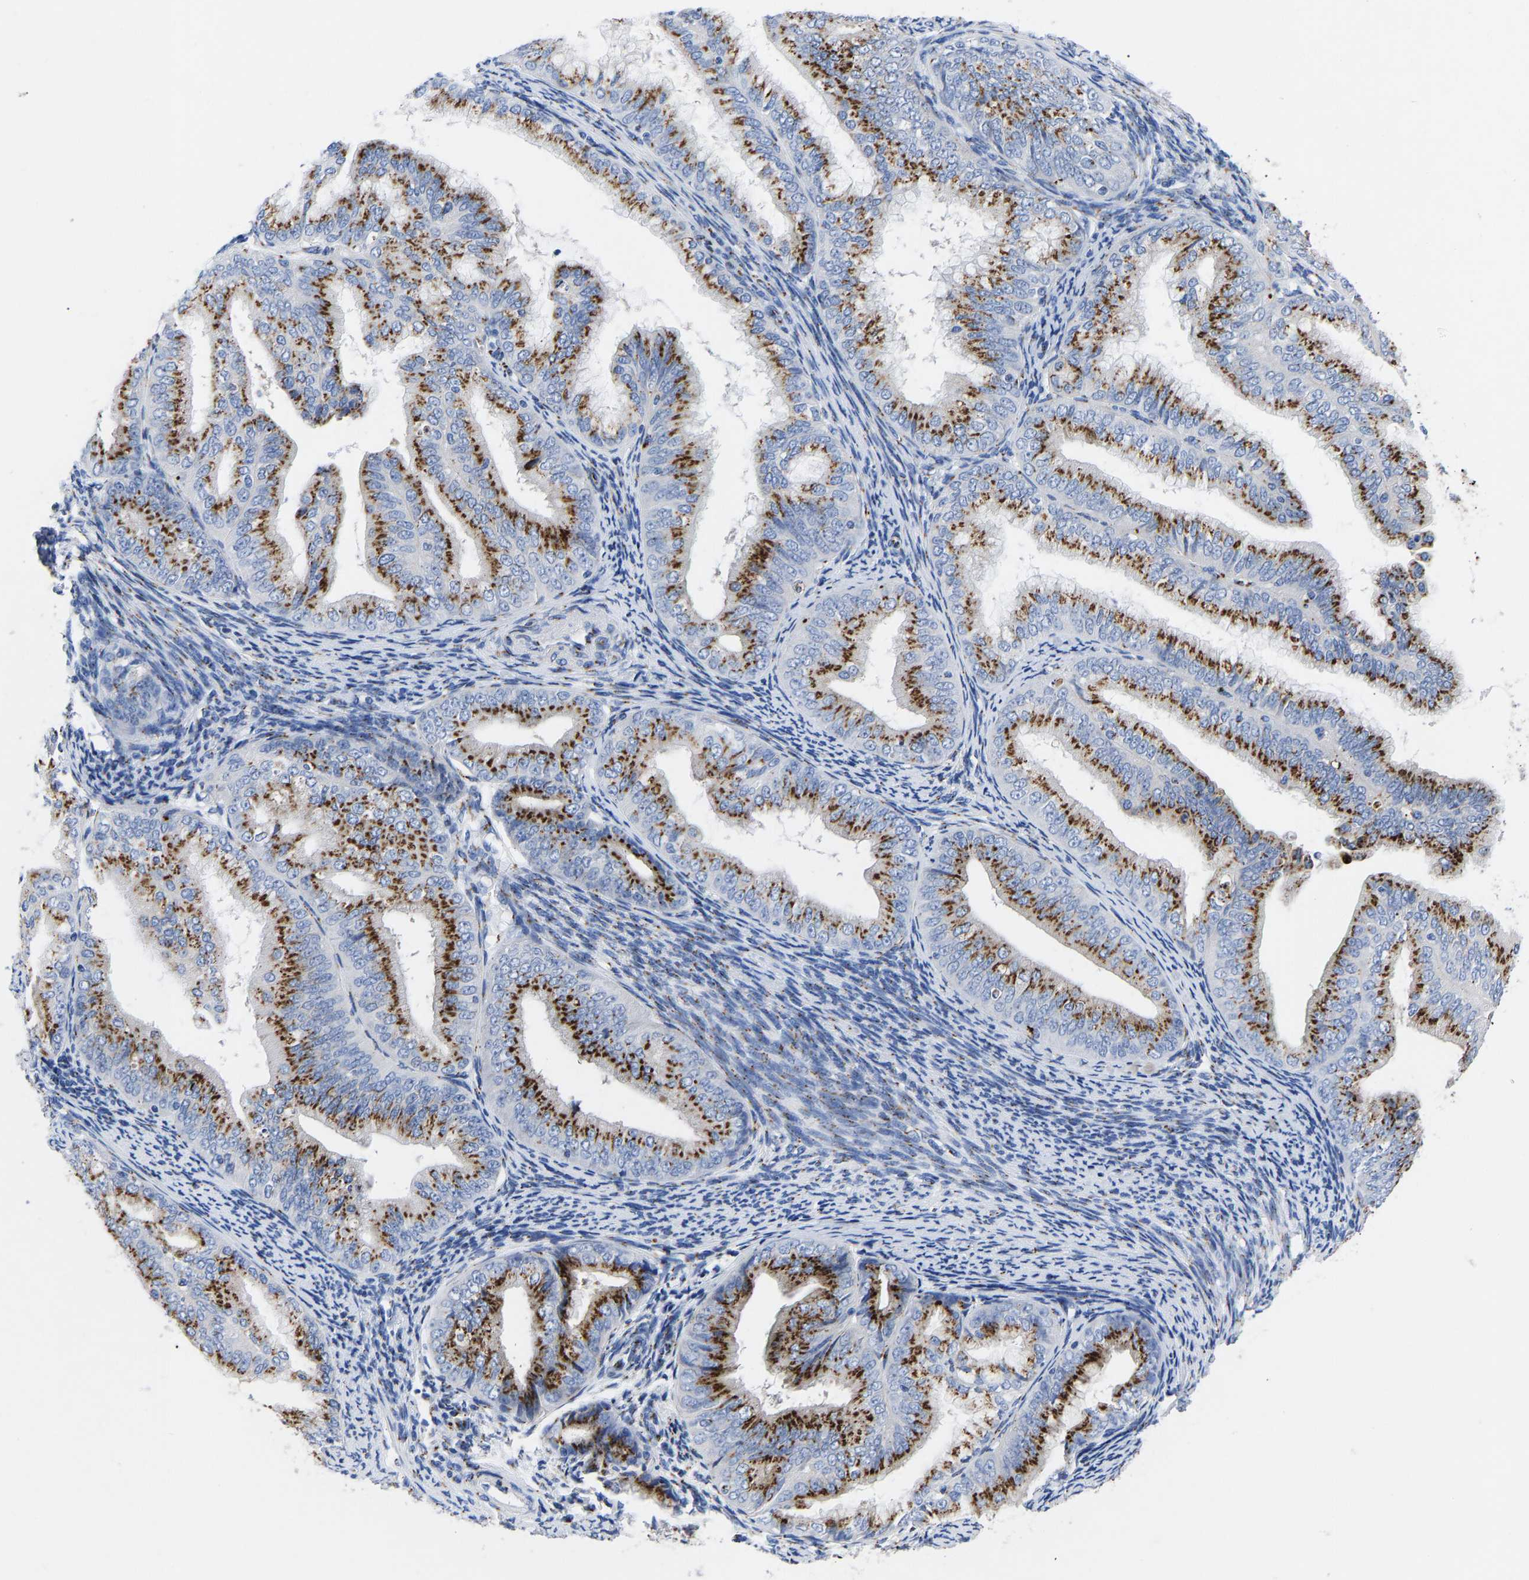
{"staining": {"intensity": "strong", "quantity": ">75%", "location": "cytoplasmic/membranous"}, "tissue": "endometrial cancer", "cell_type": "Tumor cells", "image_type": "cancer", "snomed": [{"axis": "morphology", "description": "Adenocarcinoma, NOS"}, {"axis": "topography", "description": "Endometrium"}], "caption": "Strong cytoplasmic/membranous expression for a protein is identified in approximately >75% of tumor cells of adenocarcinoma (endometrial) using immunohistochemistry (IHC).", "gene": "TMEM87A", "patient": {"sex": "female", "age": 63}}